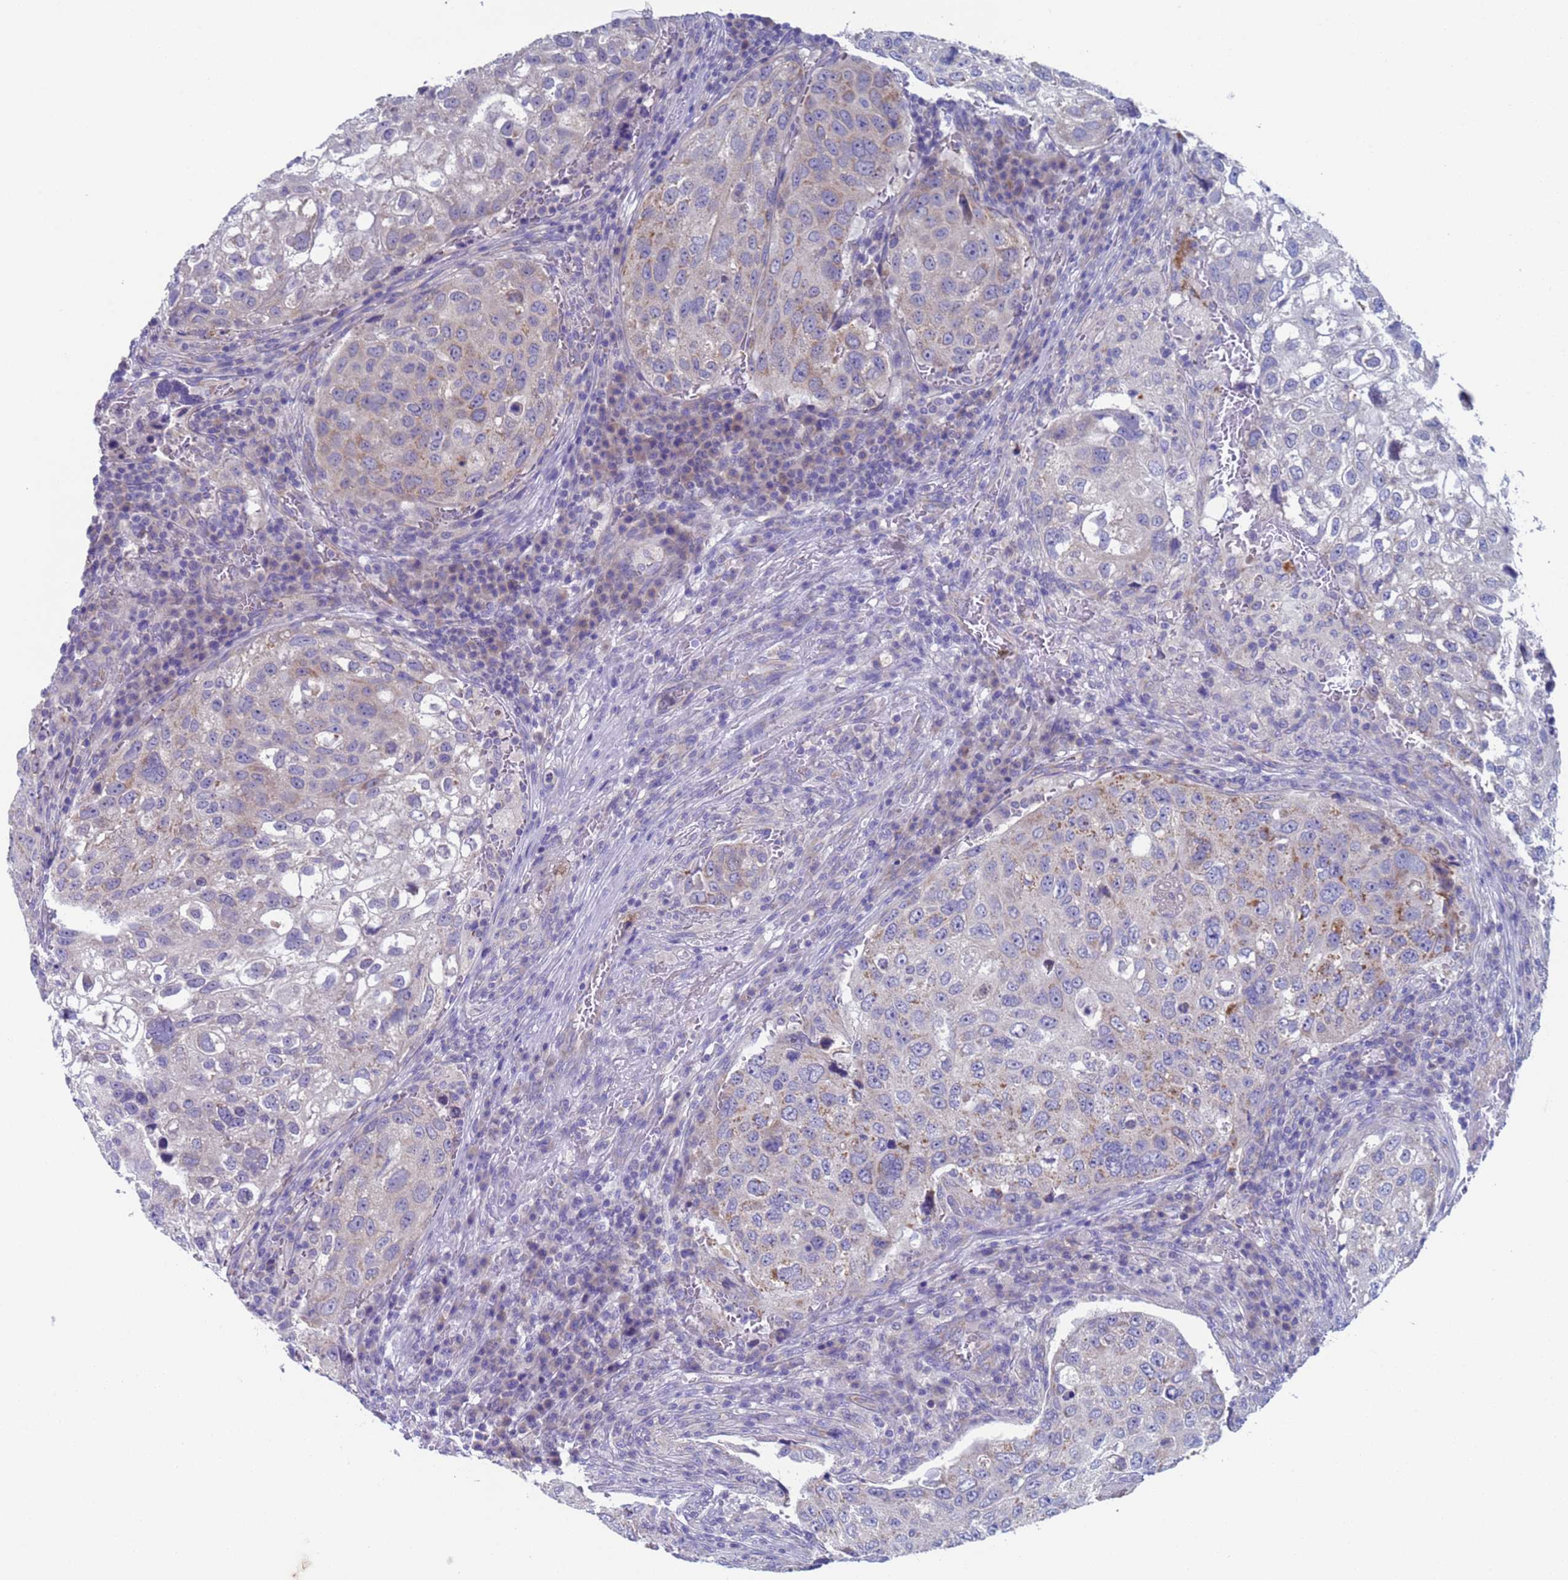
{"staining": {"intensity": "weak", "quantity": "<25%", "location": "cytoplasmic/membranous"}, "tissue": "urothelial cancer", "cell_type": "Tumor cells", "image_type": "cancer", "snomed": [{"axis": "morphology", "description": "Urothelial carcinoma, High grade"}, {"axis": "topography", "description": "Lymph node"}, {"axis": "topography", "description": "Urinary bladder"}], "caption": "Immunohistochemical staining of human urothelial carcinoma (high-grade) reveals no significant staining in tumor cells.", "gene": "PET117", "patient": {"sex": "male", "age": 51}}